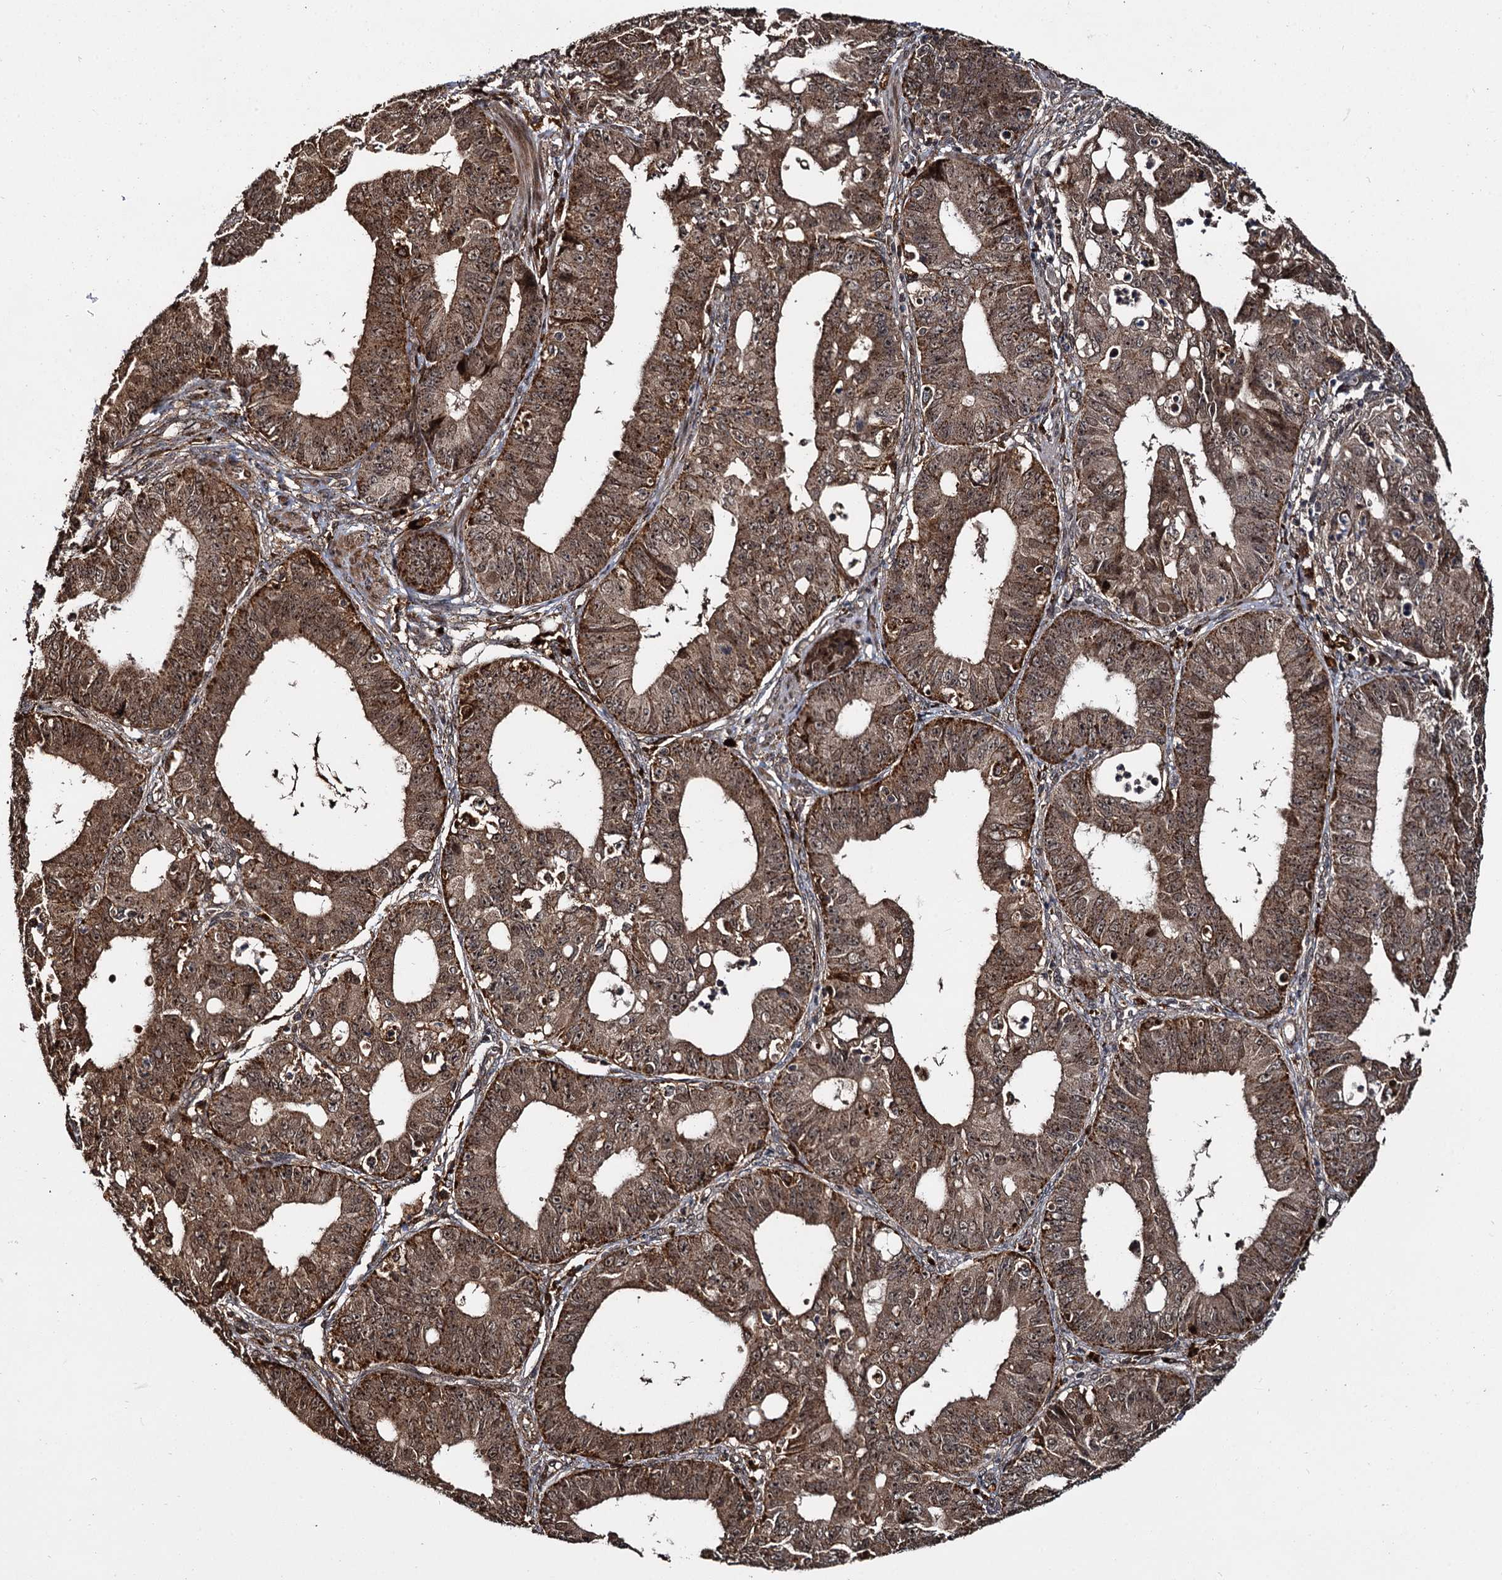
{"staining": {"intensity": "moderate", "quantity": ">75%", "location": "cytoplasmic/membranous,nuclear"}, "tissue": "ovarian cancer", "cell_type": "Tumor cells", "image_type": "cancer", "snomed": [{"axis": "morphology", "description": "Carcinoma, endometroid"}, {"axis": "topography", "description": "Appendix"}, {"axis": "topography", "description": "Ovary"}], "caption": "Tumor cells reveal medium levels of moderate cytoplasmic/membranous and nuclear positivity in approximately >75% of cells in human endometroid carcinoma (ovarian). (DAB = brown stain, brightfield microscopy at high magnification).", "gene": "CEP192", "patient": {"sex": "female", "age": 42}}